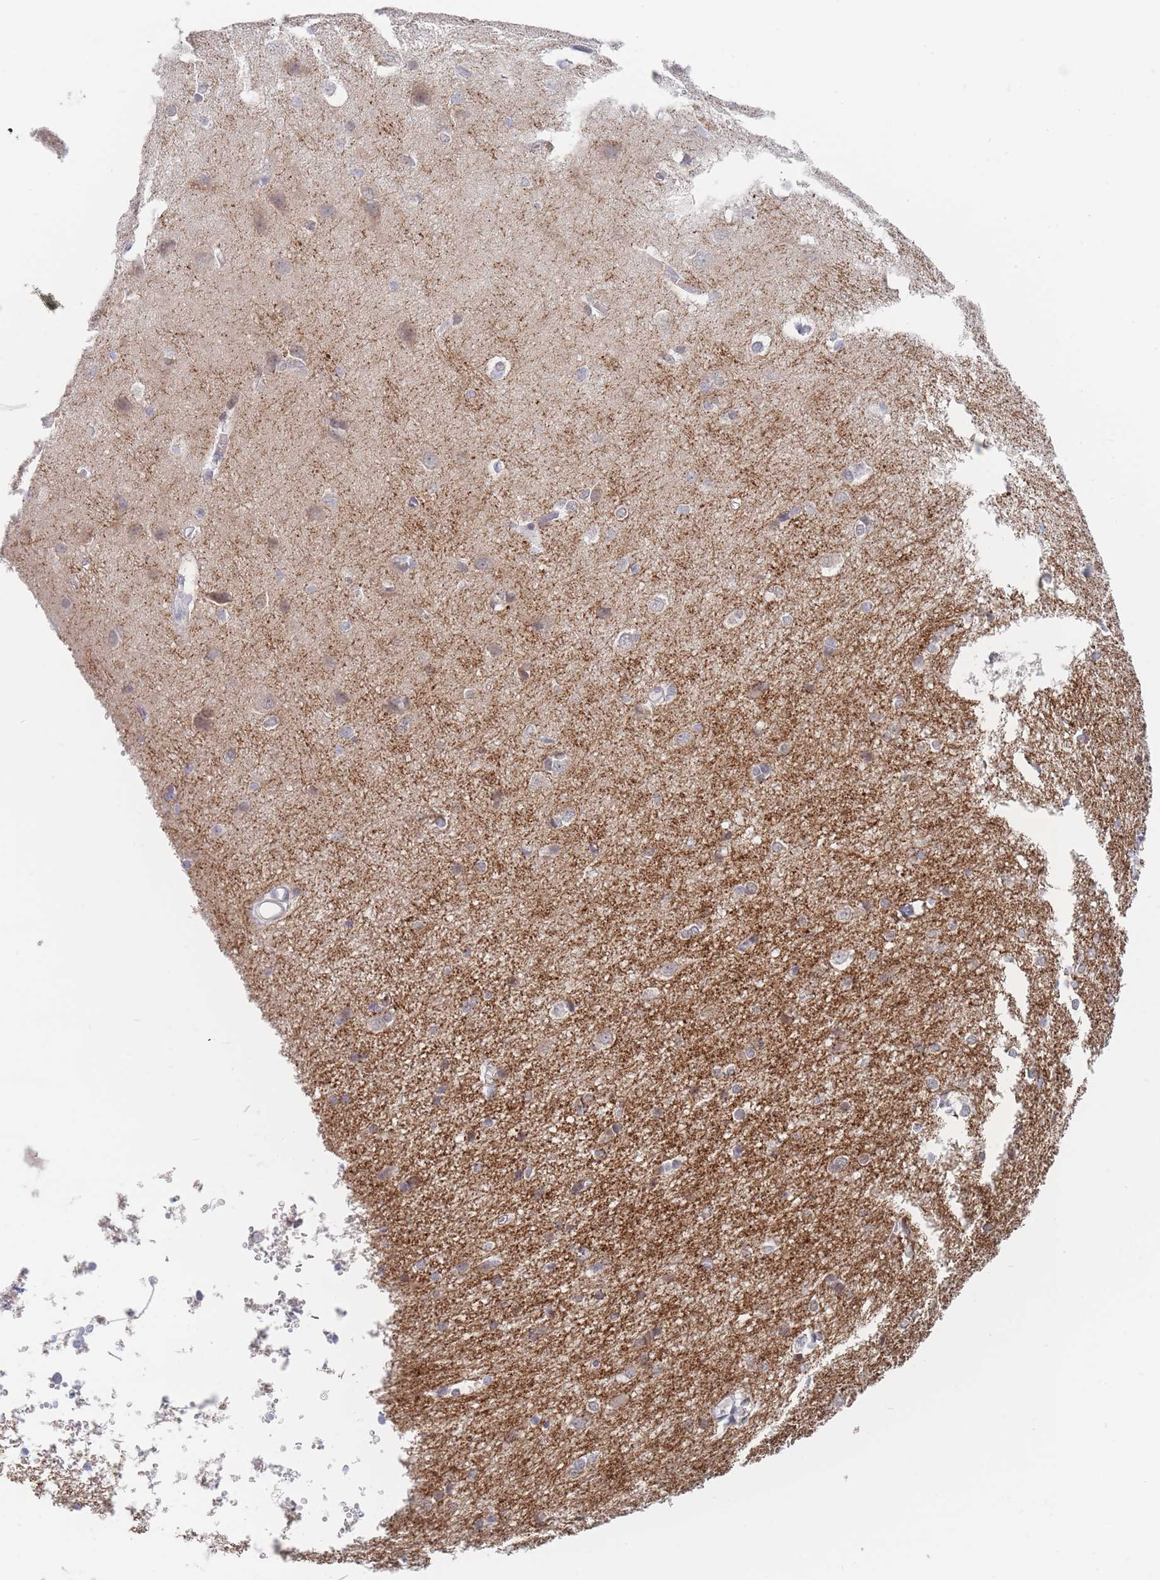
{"staining": {"intensity": "negative", "quantity": "none", "location": "none"}, "tissue": "cerebral cortex", "cell_type": "Endothelial cells", "image_type": "normal", "snomed": [{"axis": "morphology", "description": "Normal tissue, NOS"}, {"axis": "topography", "description": "Cerebral cortex"}], "caption": "Human cerebral cortex stained for a protein using immunohistochemistry exhibits no expression in endothelial cells.", "gene": "SPATS1", "patient": {"sex": "male", "age": 37}}